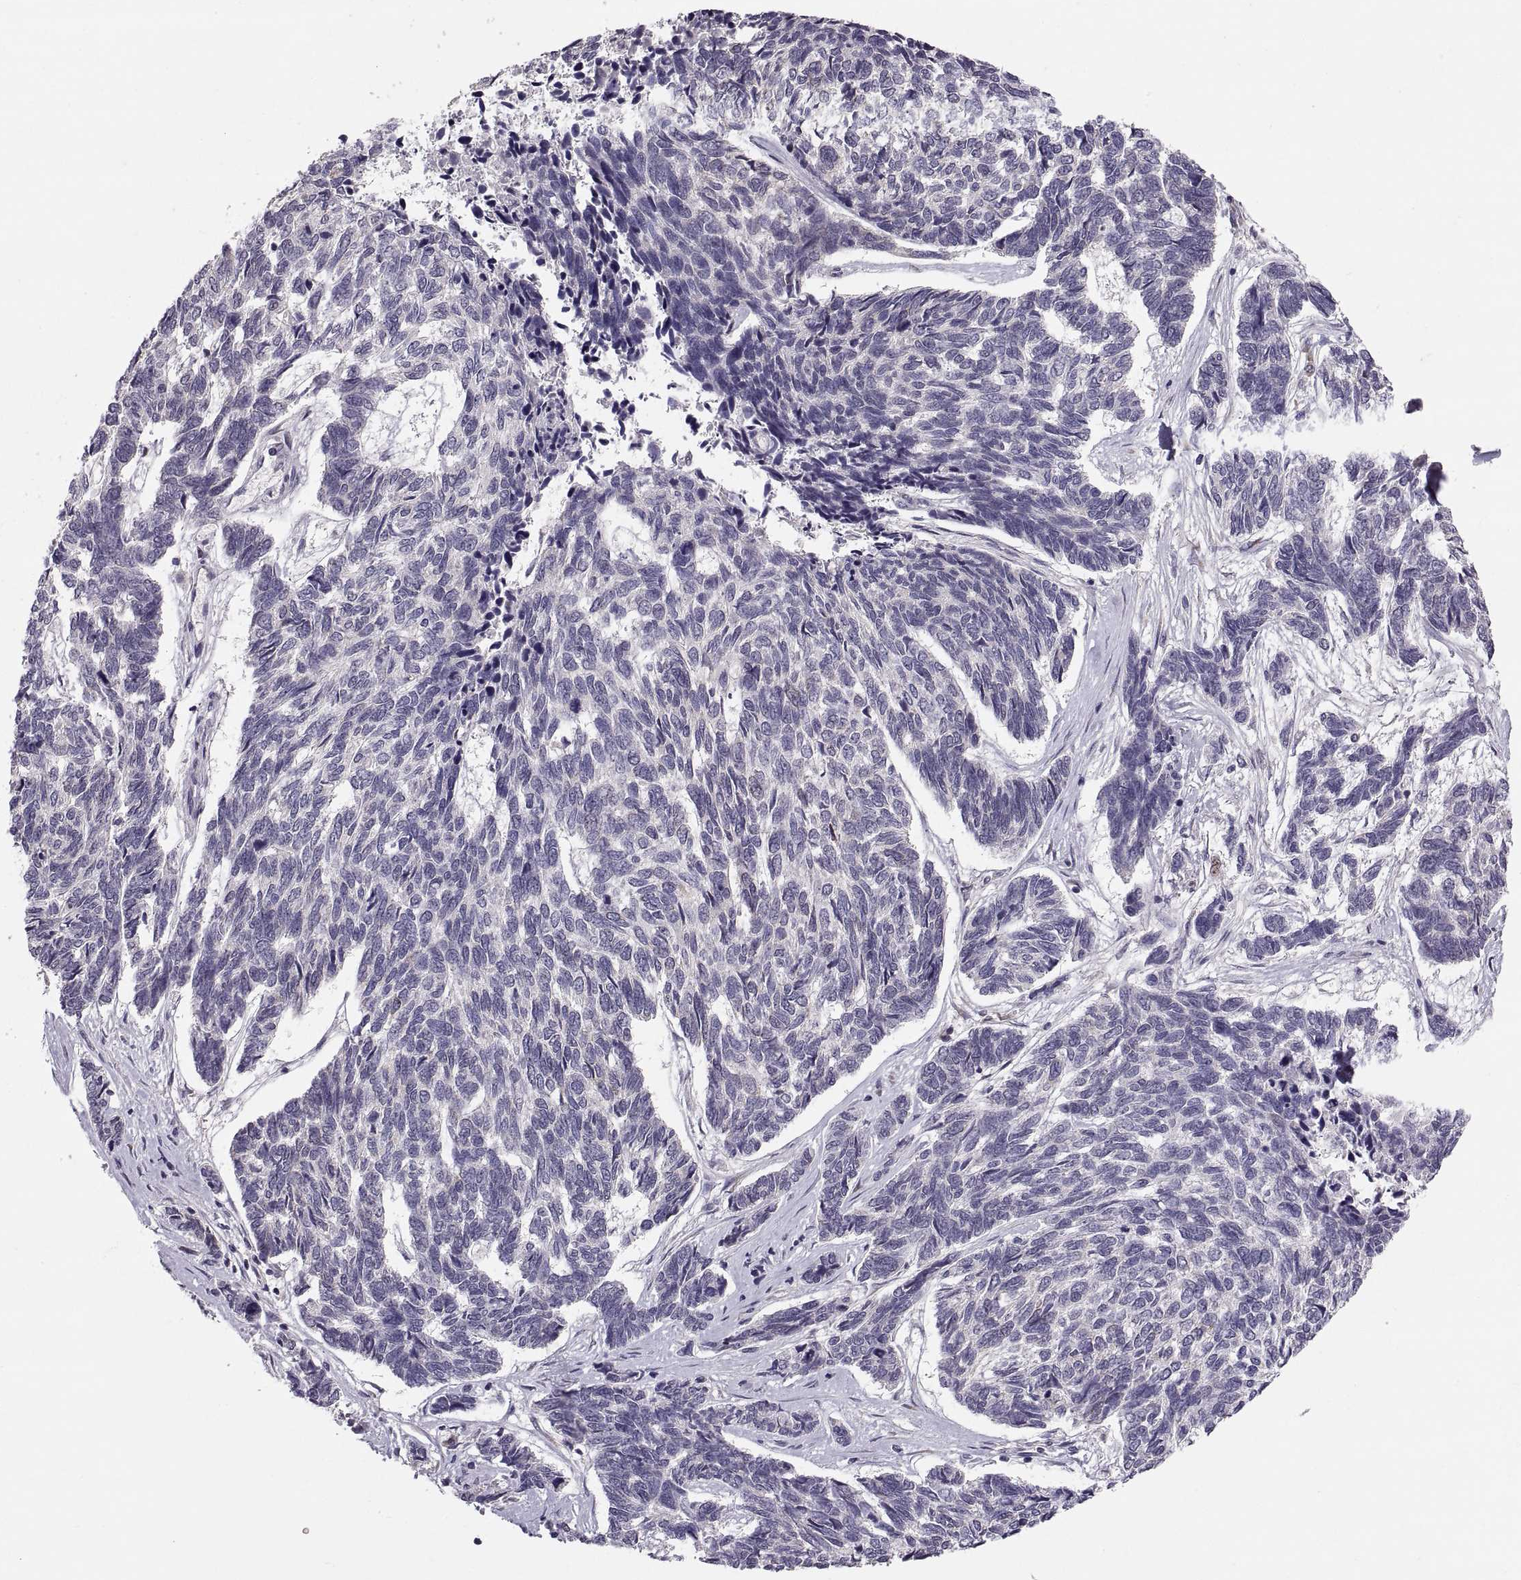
{"staining": {"intensity": "negative", "quantity": "none", "location": "none"}, "tissue": "skin cancer", "cell_type": "Tumor cells", "image_type": "cancer", "snomed": [{"axis": "morphology", "description": "Basal cell carcinoma"}, {"axis": "topography", "description": "Skin"}], "caption": "There is no significant expression in tumor cells of skin cancer.", "gene": "HMGCR", "patient": {"sex": "female", "age": 65}}